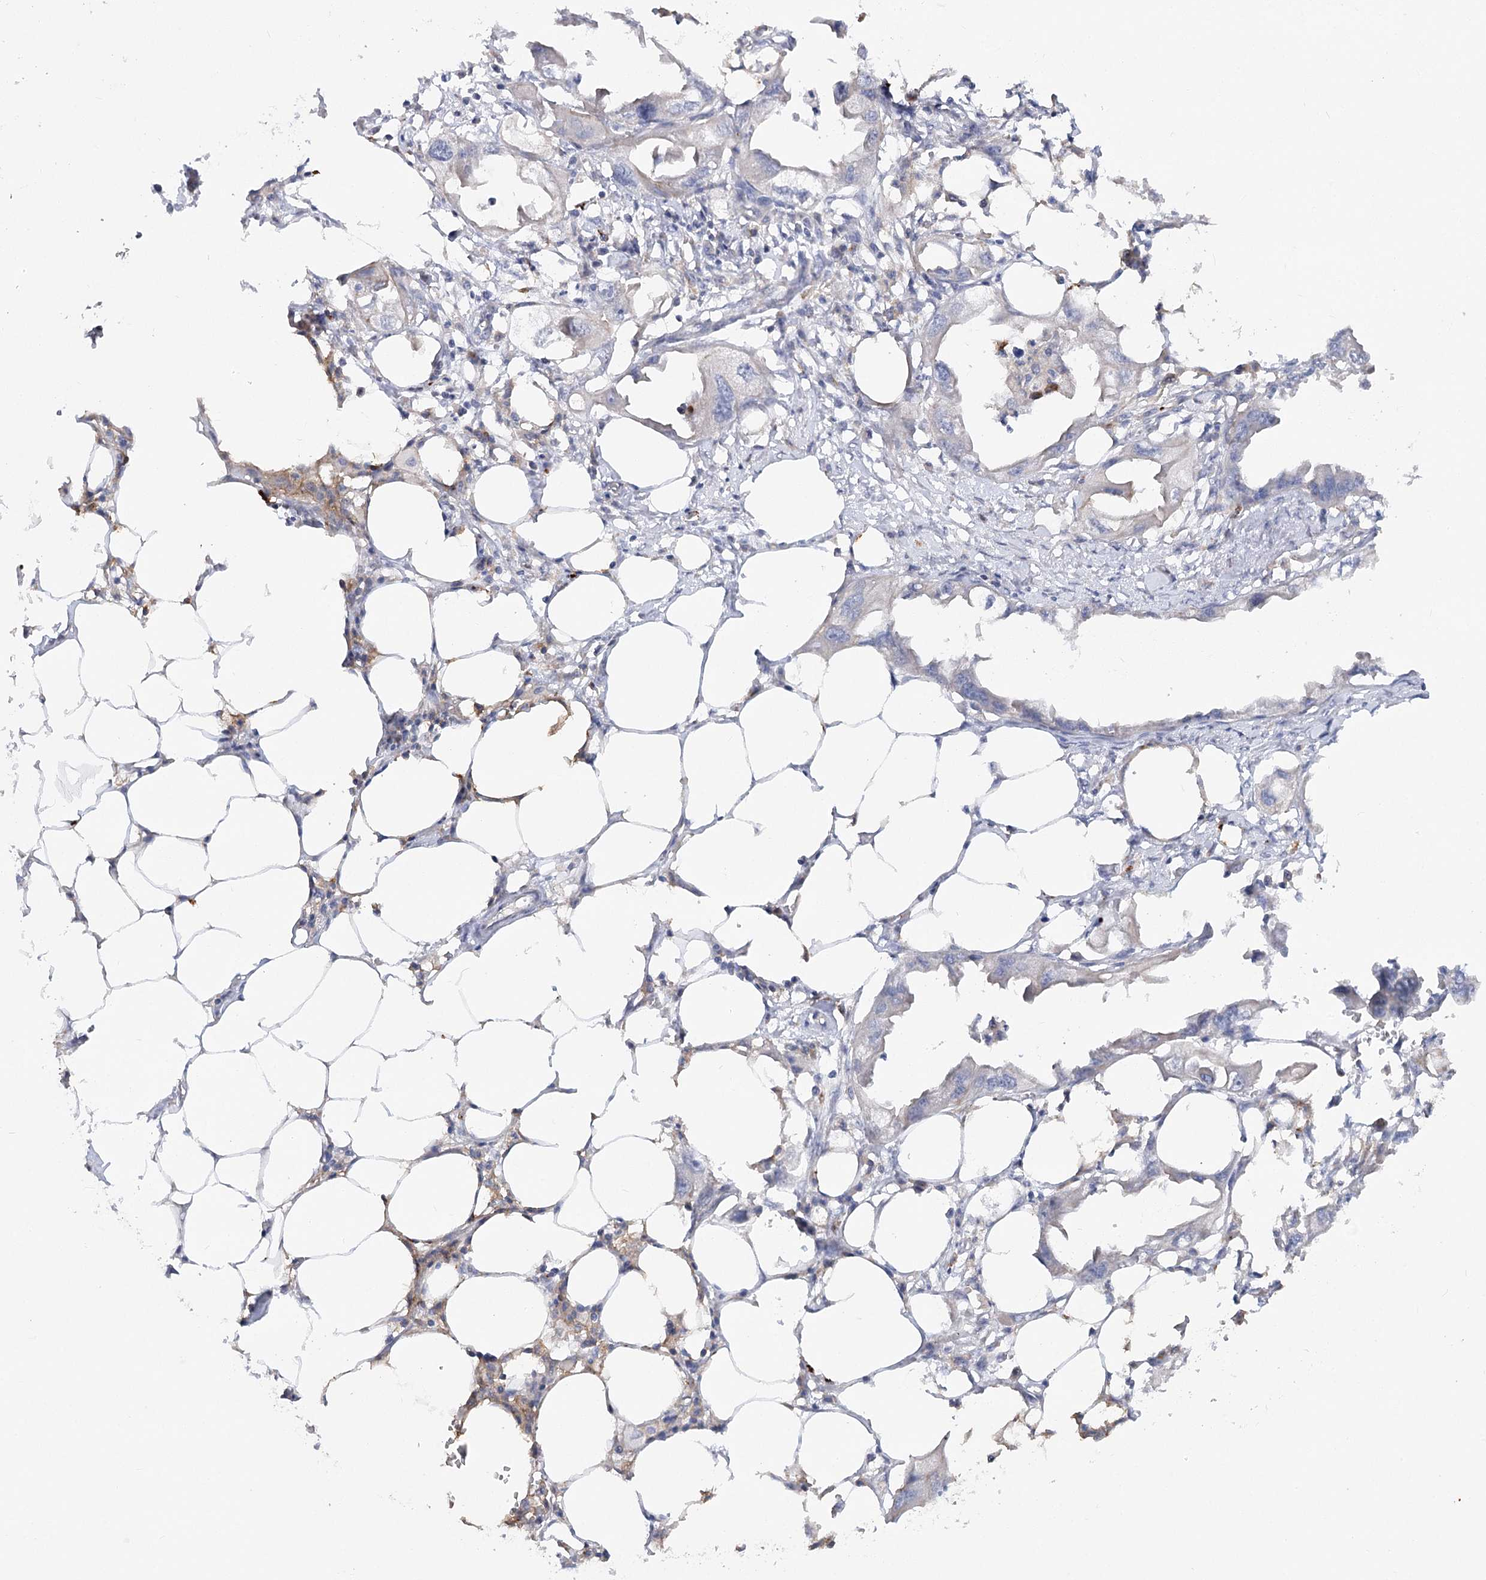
{"staining": {"intensity": "negative", "quantity": "none", "location": "none"}, "tissue": "endometrial cancer", "cell_type": "Tumor cells", "image_type": "cancer", "snomed": [{"axis": "morphology", "description": "Adenocarcinoma, NOS"}, {"axis": "morphology", "description": "Adenocarcinoma, metastatic, NOS"}, {"axis": "topography", "description": "Adipose tissue"}, {"axis": "topography", "description": "Endometrium"}], "caption": "The photomicrograph reveals no significant expression in tumor cells of endometrial cancer (adenocarcinoma).", "gene": "SCN11A", "patient": {"sex": "female", "age": 67}}